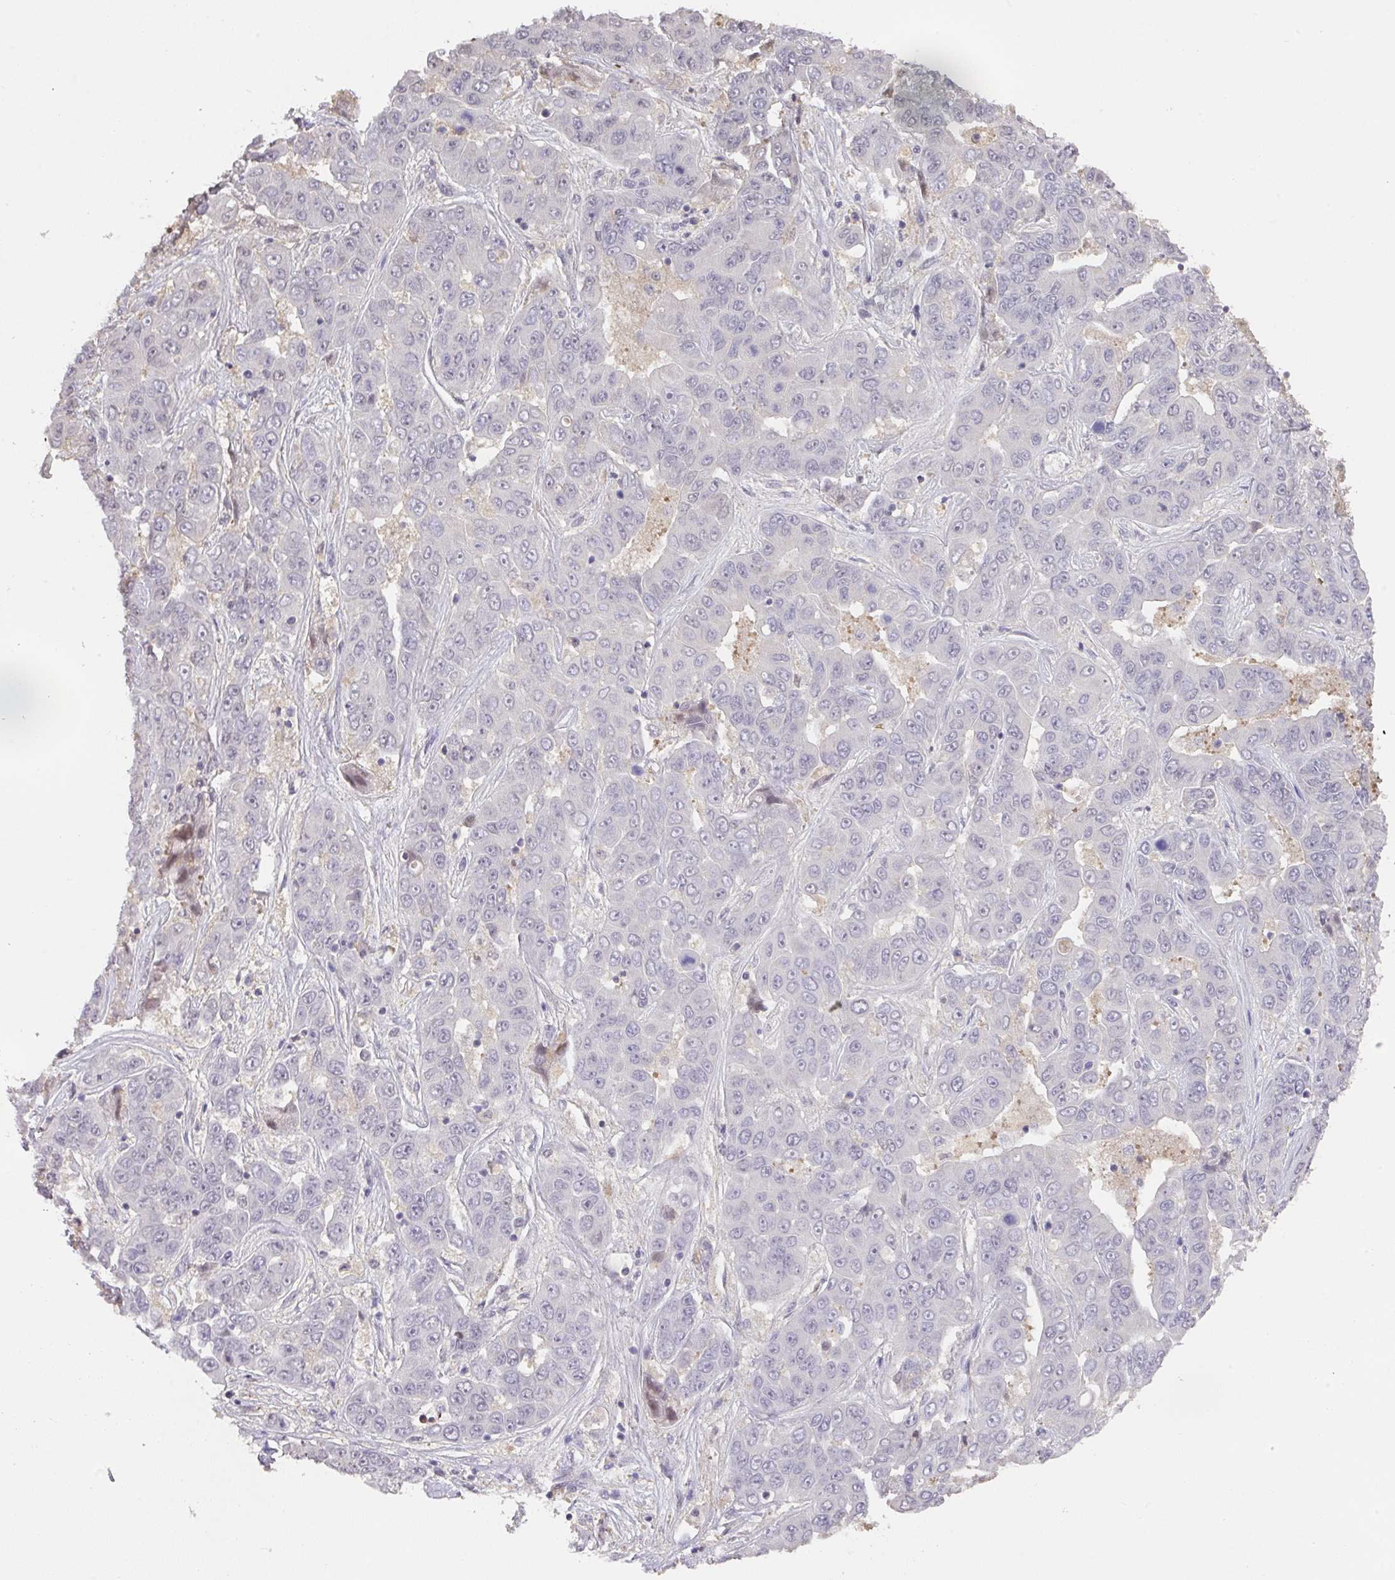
{"staining": {"intensity": "negative", "quantity": "none", "location": "none"}, "tissue": "liver cancer", "cell_type": "Tumor cells", "image_type": "cancer", "snomed": [{"axis": "morphology", "description": "Cholangiocarcinoma"}, {"axis": "topography", "description": "Liver"}], "caption": "The photomicrograph displays no significant staining in tumor cells of liver cancer (cholangiocarcinoma).", "gene": "FOXN4", "patient": {"sex": "female", "age": 52}}